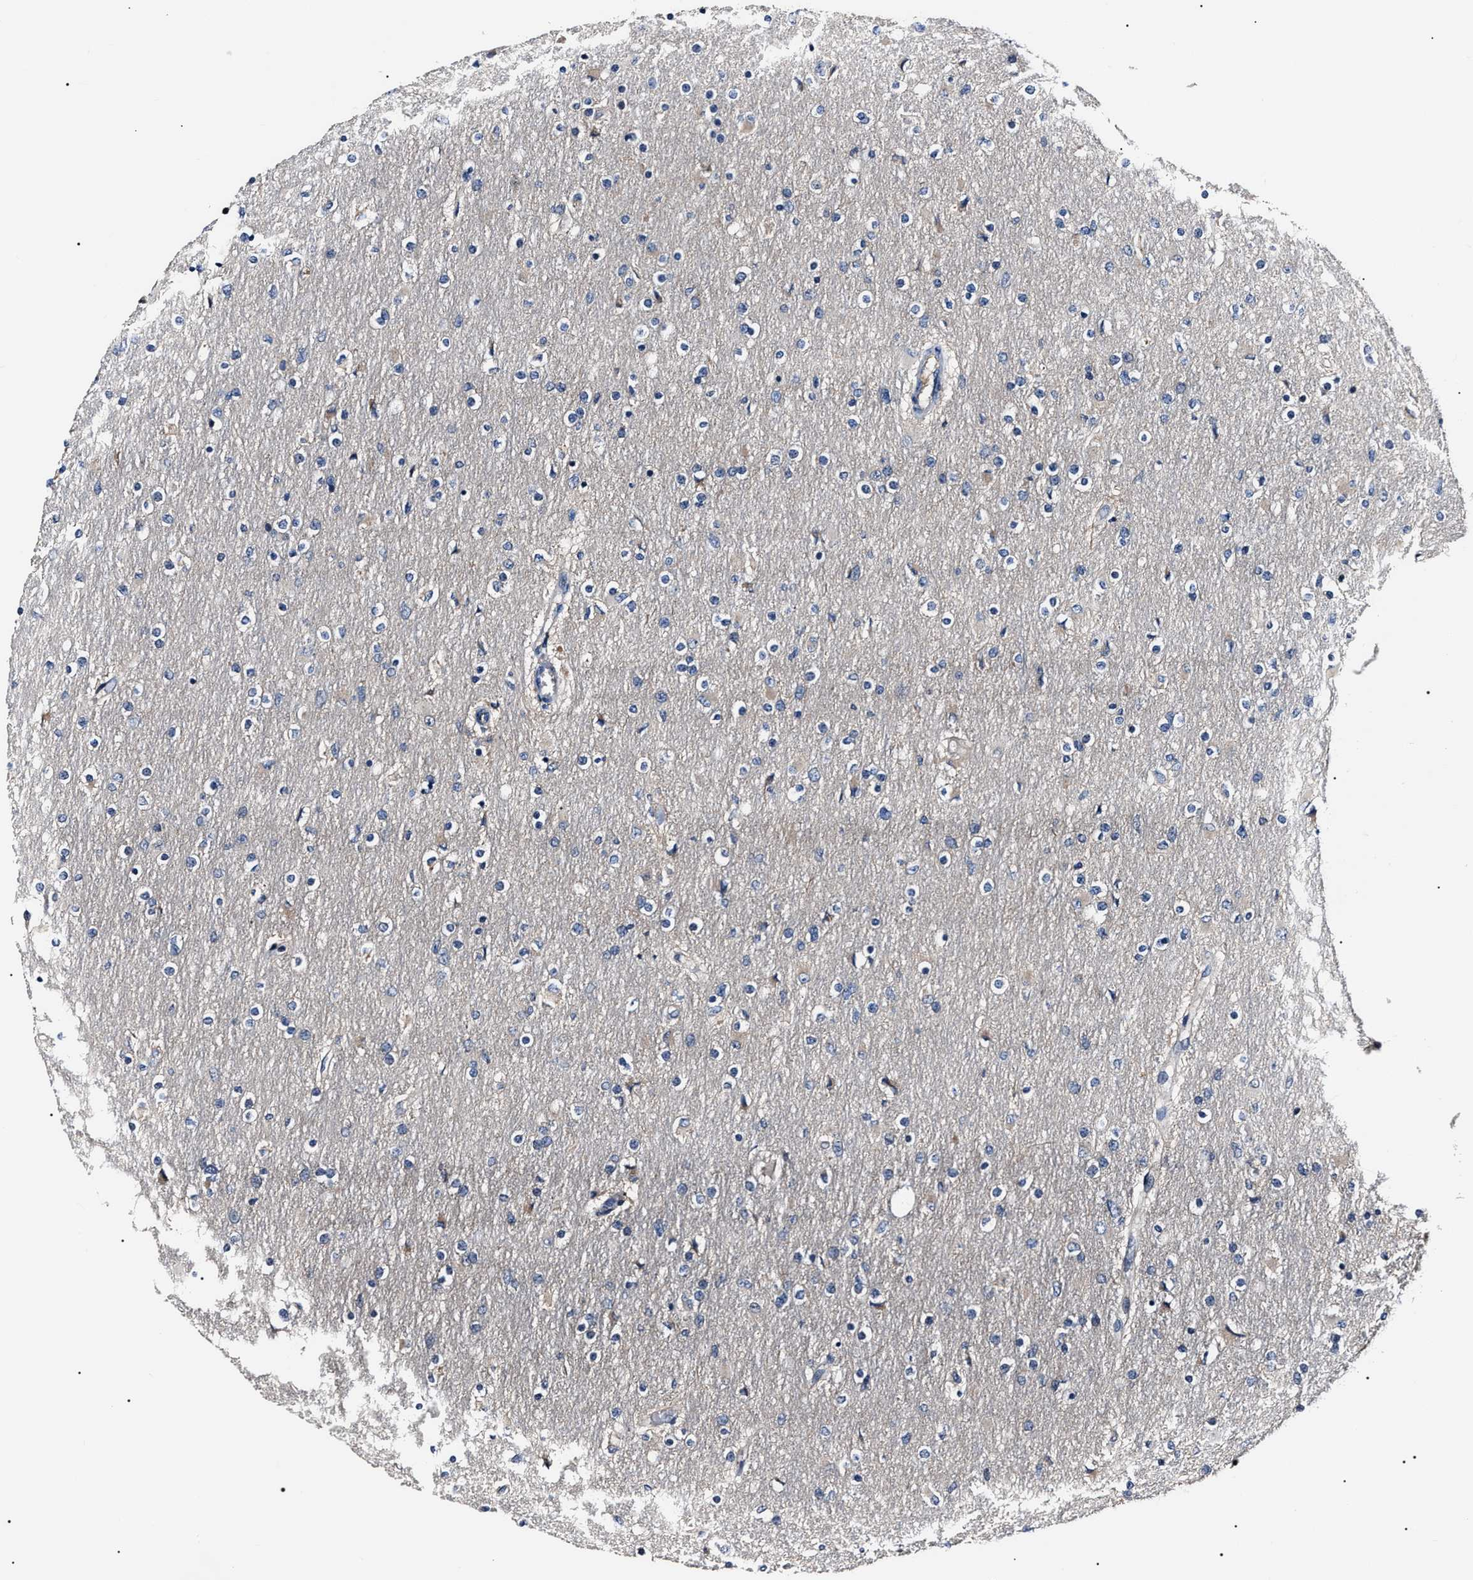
{"staining": {"intensity": "negative", "quantity": "none", "location": "none"}, "tissue": "glioma", "cell_type": "Tumor cells", "image_type": "cancer", "snomed": [{"axis": "morphology", "description": "Glioma, malignant, High grade"}, {"axis": "topography", "description": "Cerebral cortex"}], "caption": "High power microscopy image of an immunohistochemistry (IHC) micrograph of high-grade glioma (malignant), revealing no significant staining in tumor cells.", "gene": "IFT81", "patient": {"sex": "female", "age": 36}}